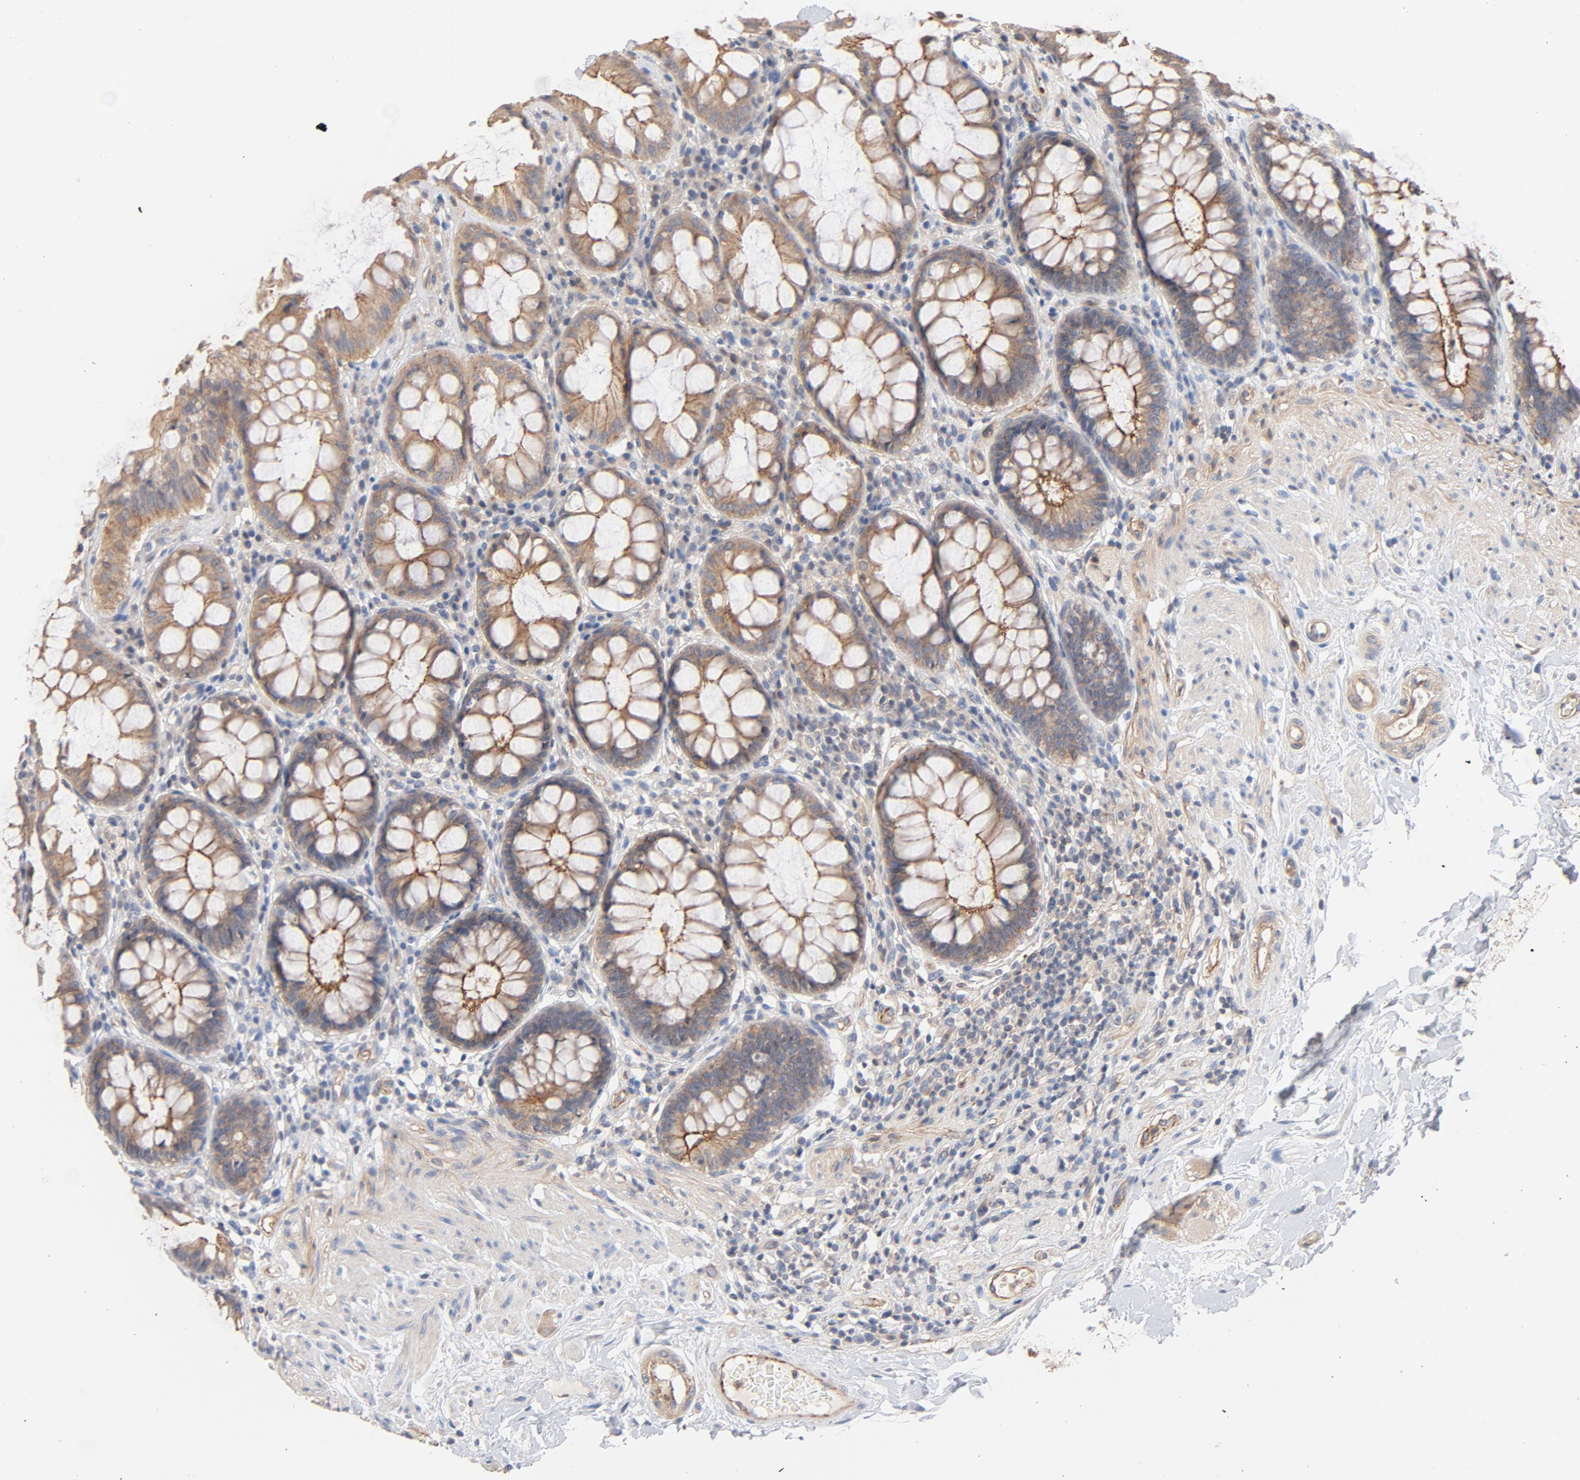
{"staining": {"intensity": "moderate", "quantity": ">75%", "location": "cytoplasmic/membranous"}, "tissue": "rectum", "cell_type": "Glandular cells", "image_type": "normal", "snomed": [{"axis": "morphology", "description": "Normal tissue, NOS"}, {"axis": "topography", "description": "Rectum"}], "caption": "Immunohistochemical staining of benign human rectum exhibits moderate cytoplasmic/membranous protein staining in approximately >75% of glandular cells.", "gene": "STRN3", "patient": {"sex": "female", "age": 46}}